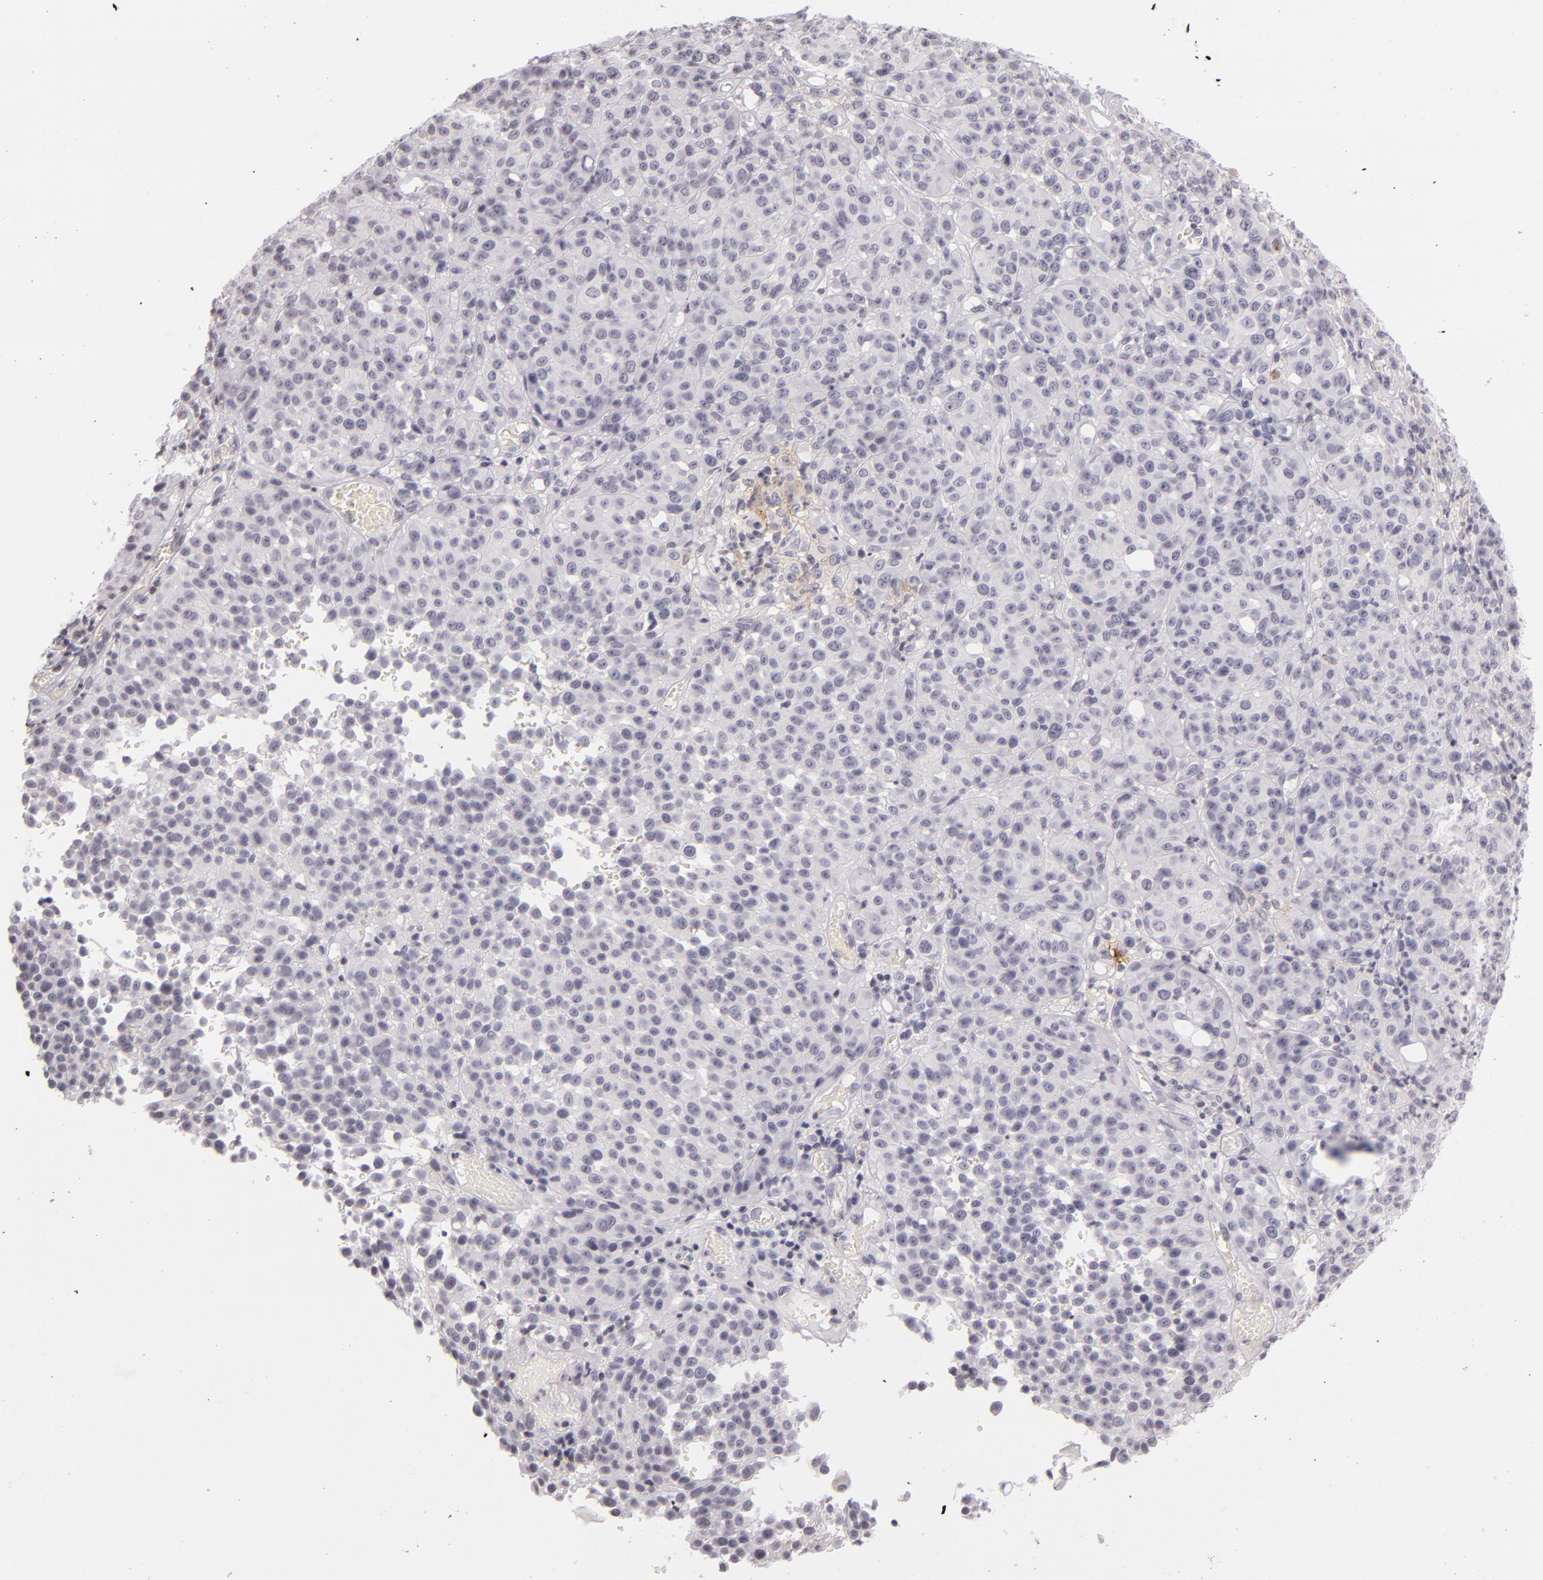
{"staining": {"intensity": "negative", "quantity": "none", "location": "none"}, "tissue": "melanoma", "cell_type": "Tumor cells", "image_type": "cancer", "snomed": [{"axis": "morphology", "description": "Malignant melanoma, NOS"}, {"axis": "topography", "description": "Skin"}], "caption": "An image of melanoma stained for a protein reveals no brown staining in tumor cells.", "gene": "CD40", "patient": {"sex": "female", "age": 49}}